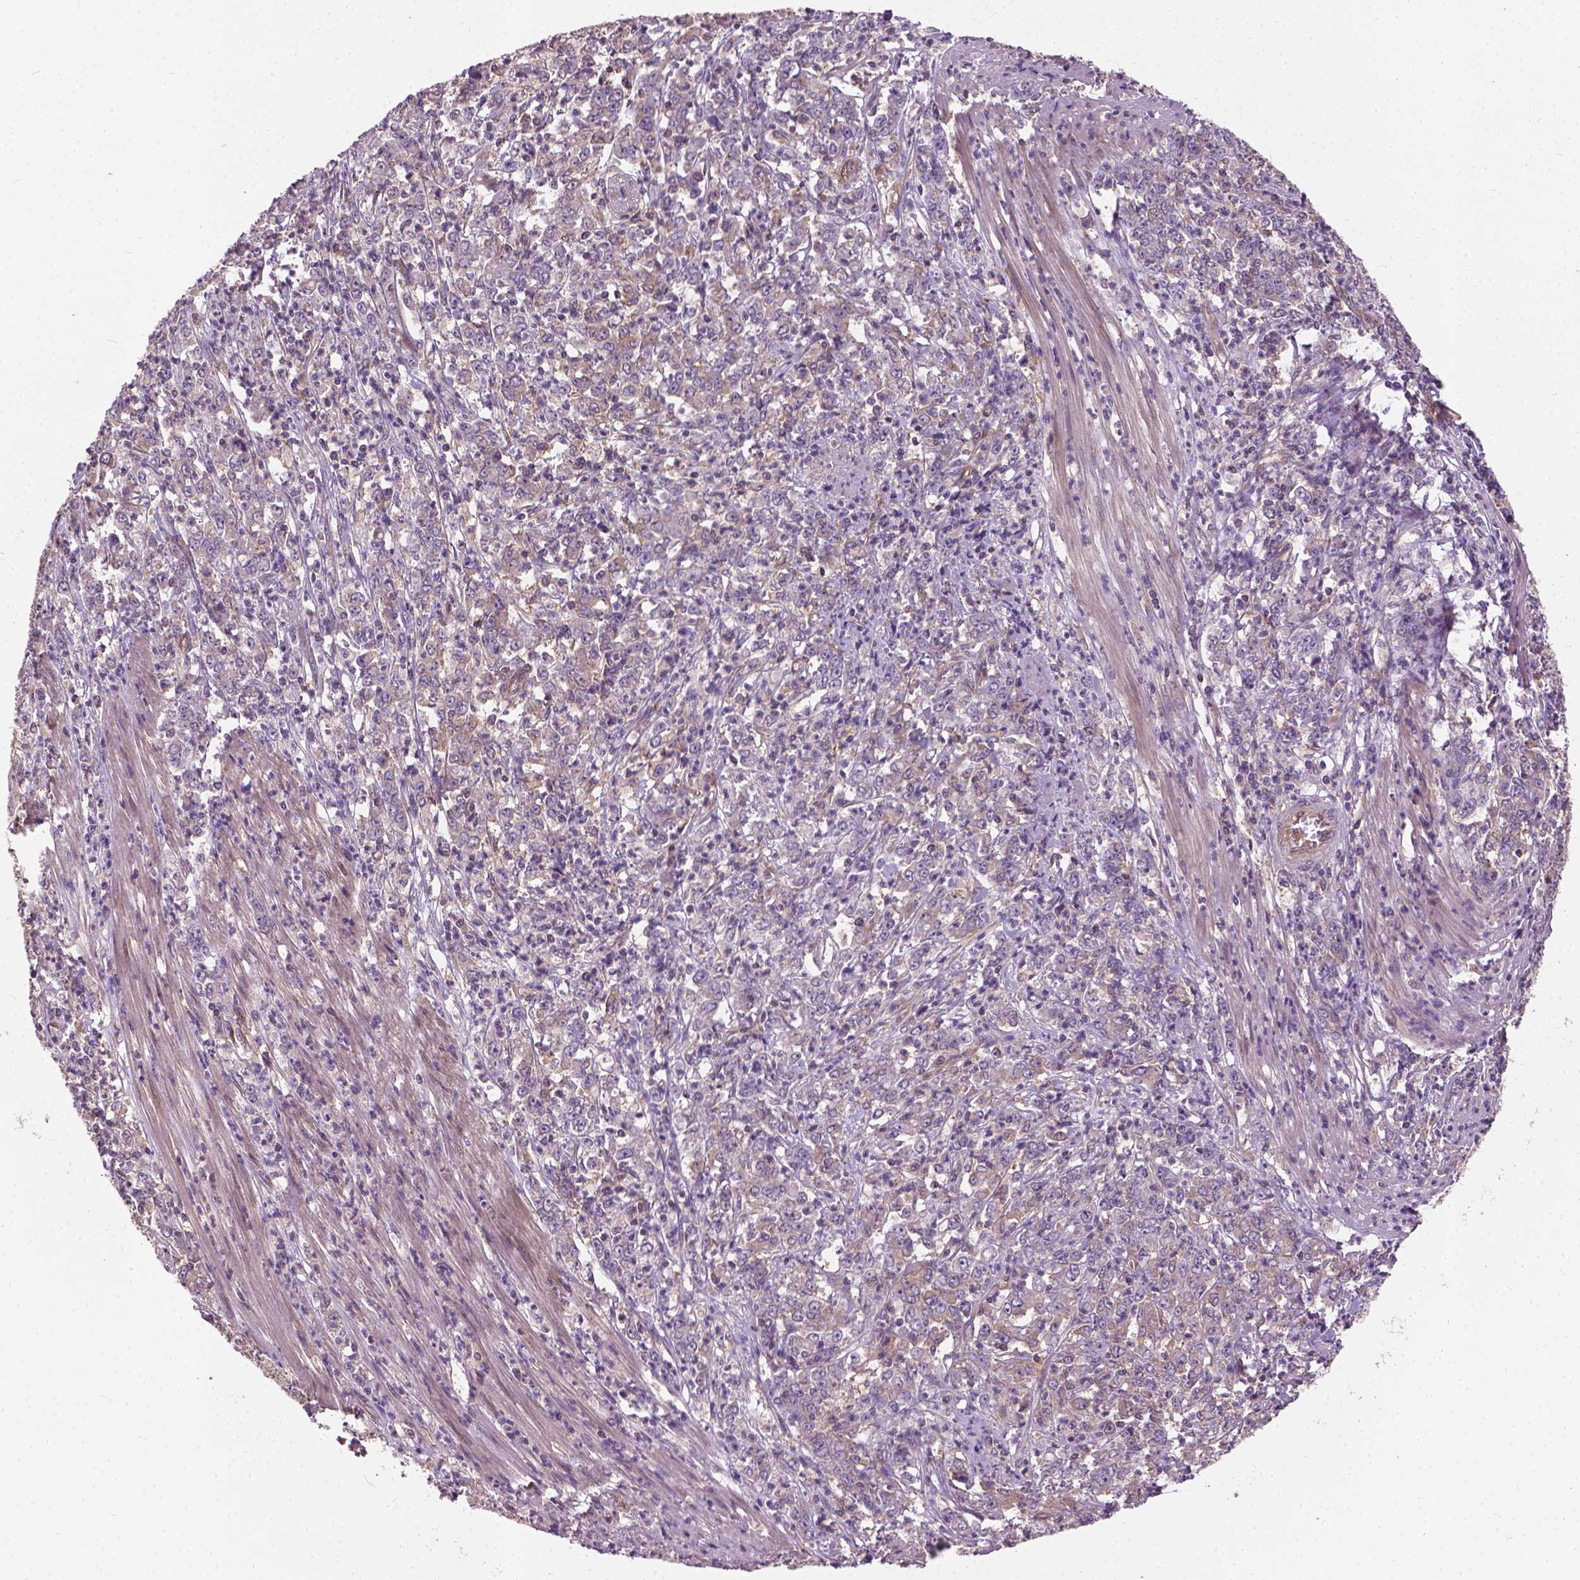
{"staining": {"intensity": "weak", "quantity": ">75%", "location": "cytoplasmic/membranous"}, "tissue": "stomach cancer", "cell_type": "Tumor cells", "image_type": "cancer", "snomed": [{"axis": "morphology", "description": "Adenocarcinoma, NOS"}, {"axis": "topography", "description": "Stomach, lower"}], "caption": "The immunohistochemical stain shows weak cytoplasmic/membranous expression in tumor cells of stomach cancer tissue.", "gene": "MZT1", "patient": {"sex": "female", "age": 71}}